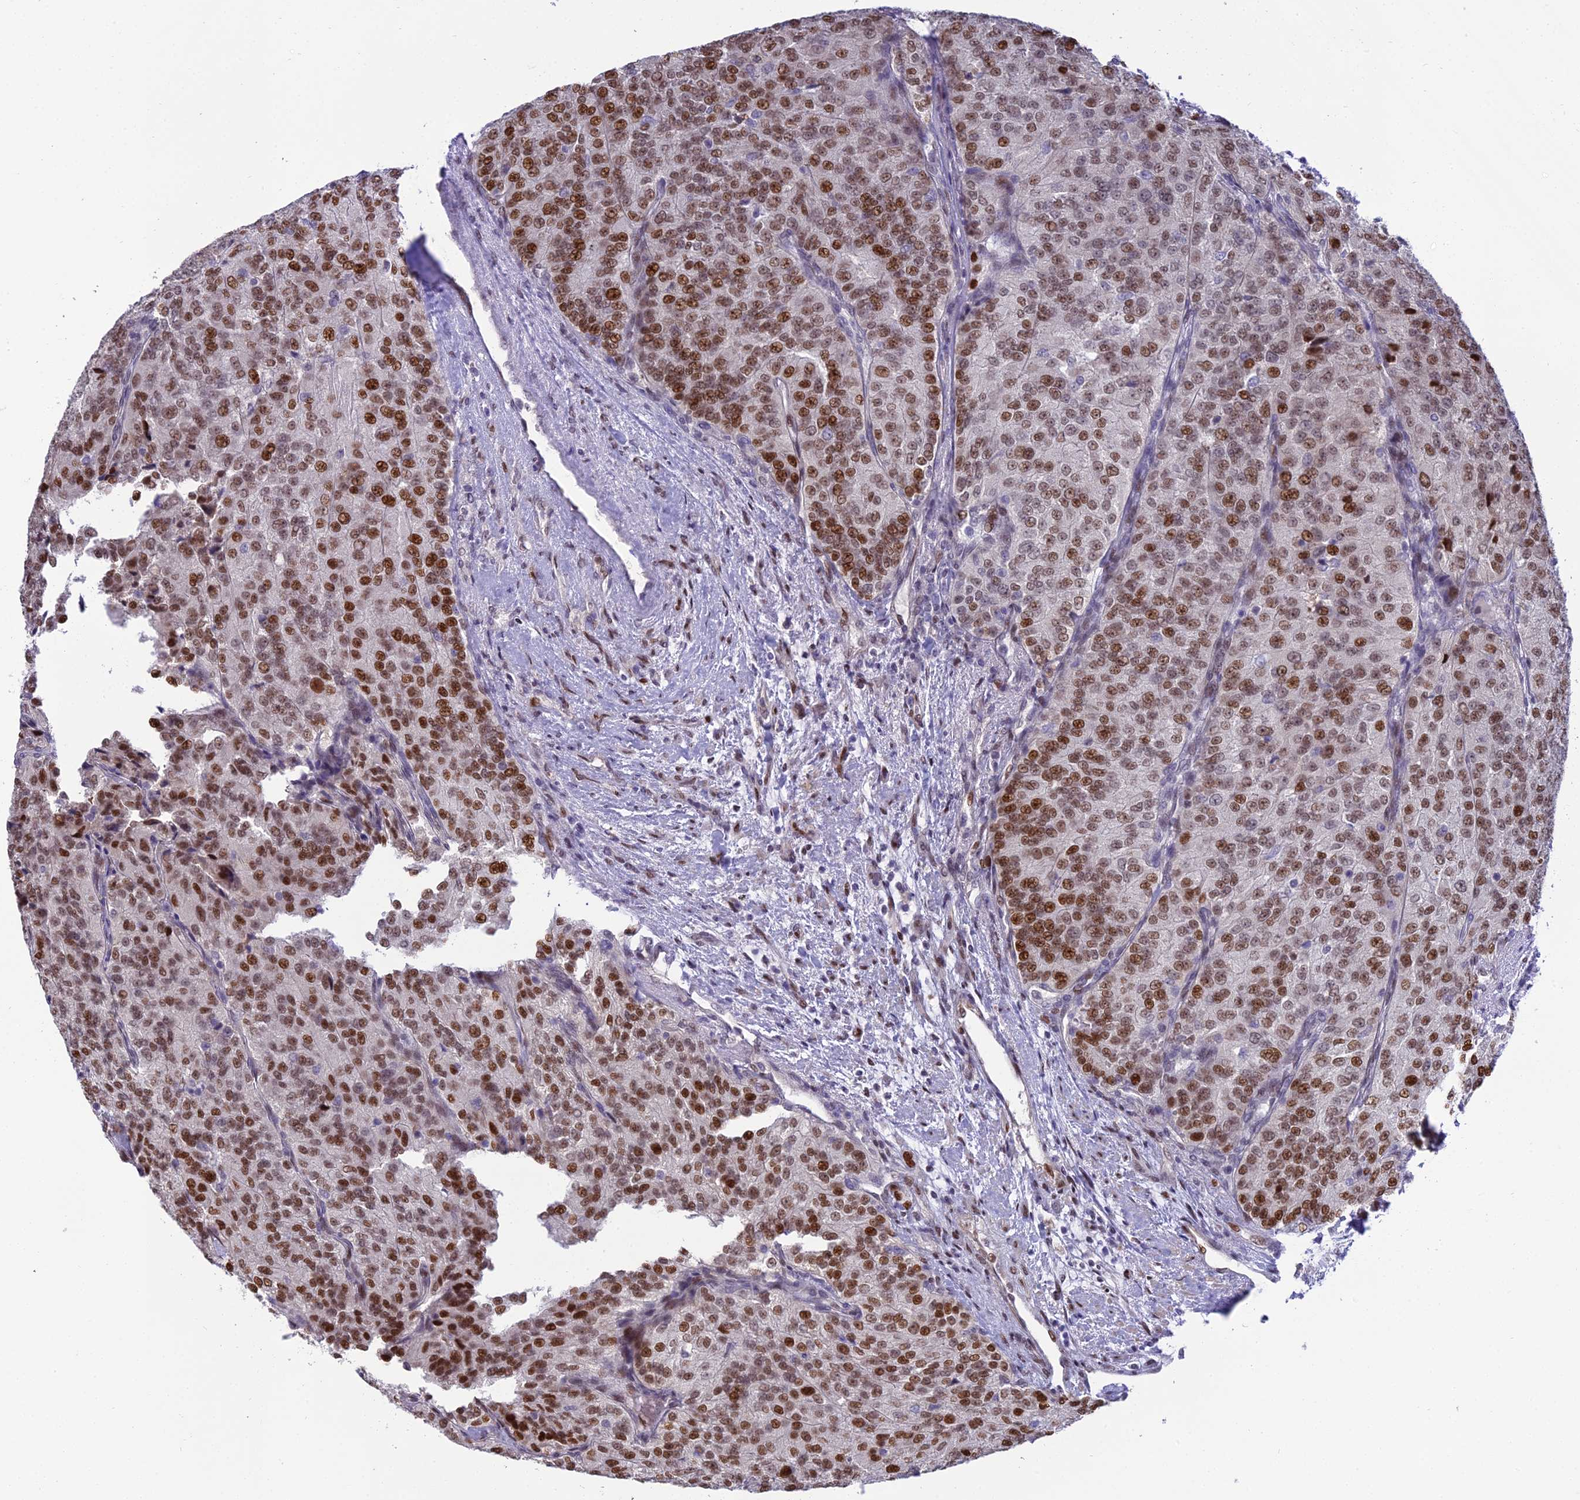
{"staining": {"intensity": "moderate", "quantity": "25%-75%", "location": "nuclear"}, "tissue": "renal cancer", "cell_type": "Tumor cells", "image_type": "cancer", "snomed": [{"axis": "morphology", "description": "Adenocarcinoma, NOS"}, {"axis": "topography", "description": "Kidney"}], "caption": "The immunohistochemical stain highlights moderate nuclear staining in tumor cells of renal adenocarcinoma tissue.", "gene": "ZNF707", "patient": {"sex": "female", "age": 63}}